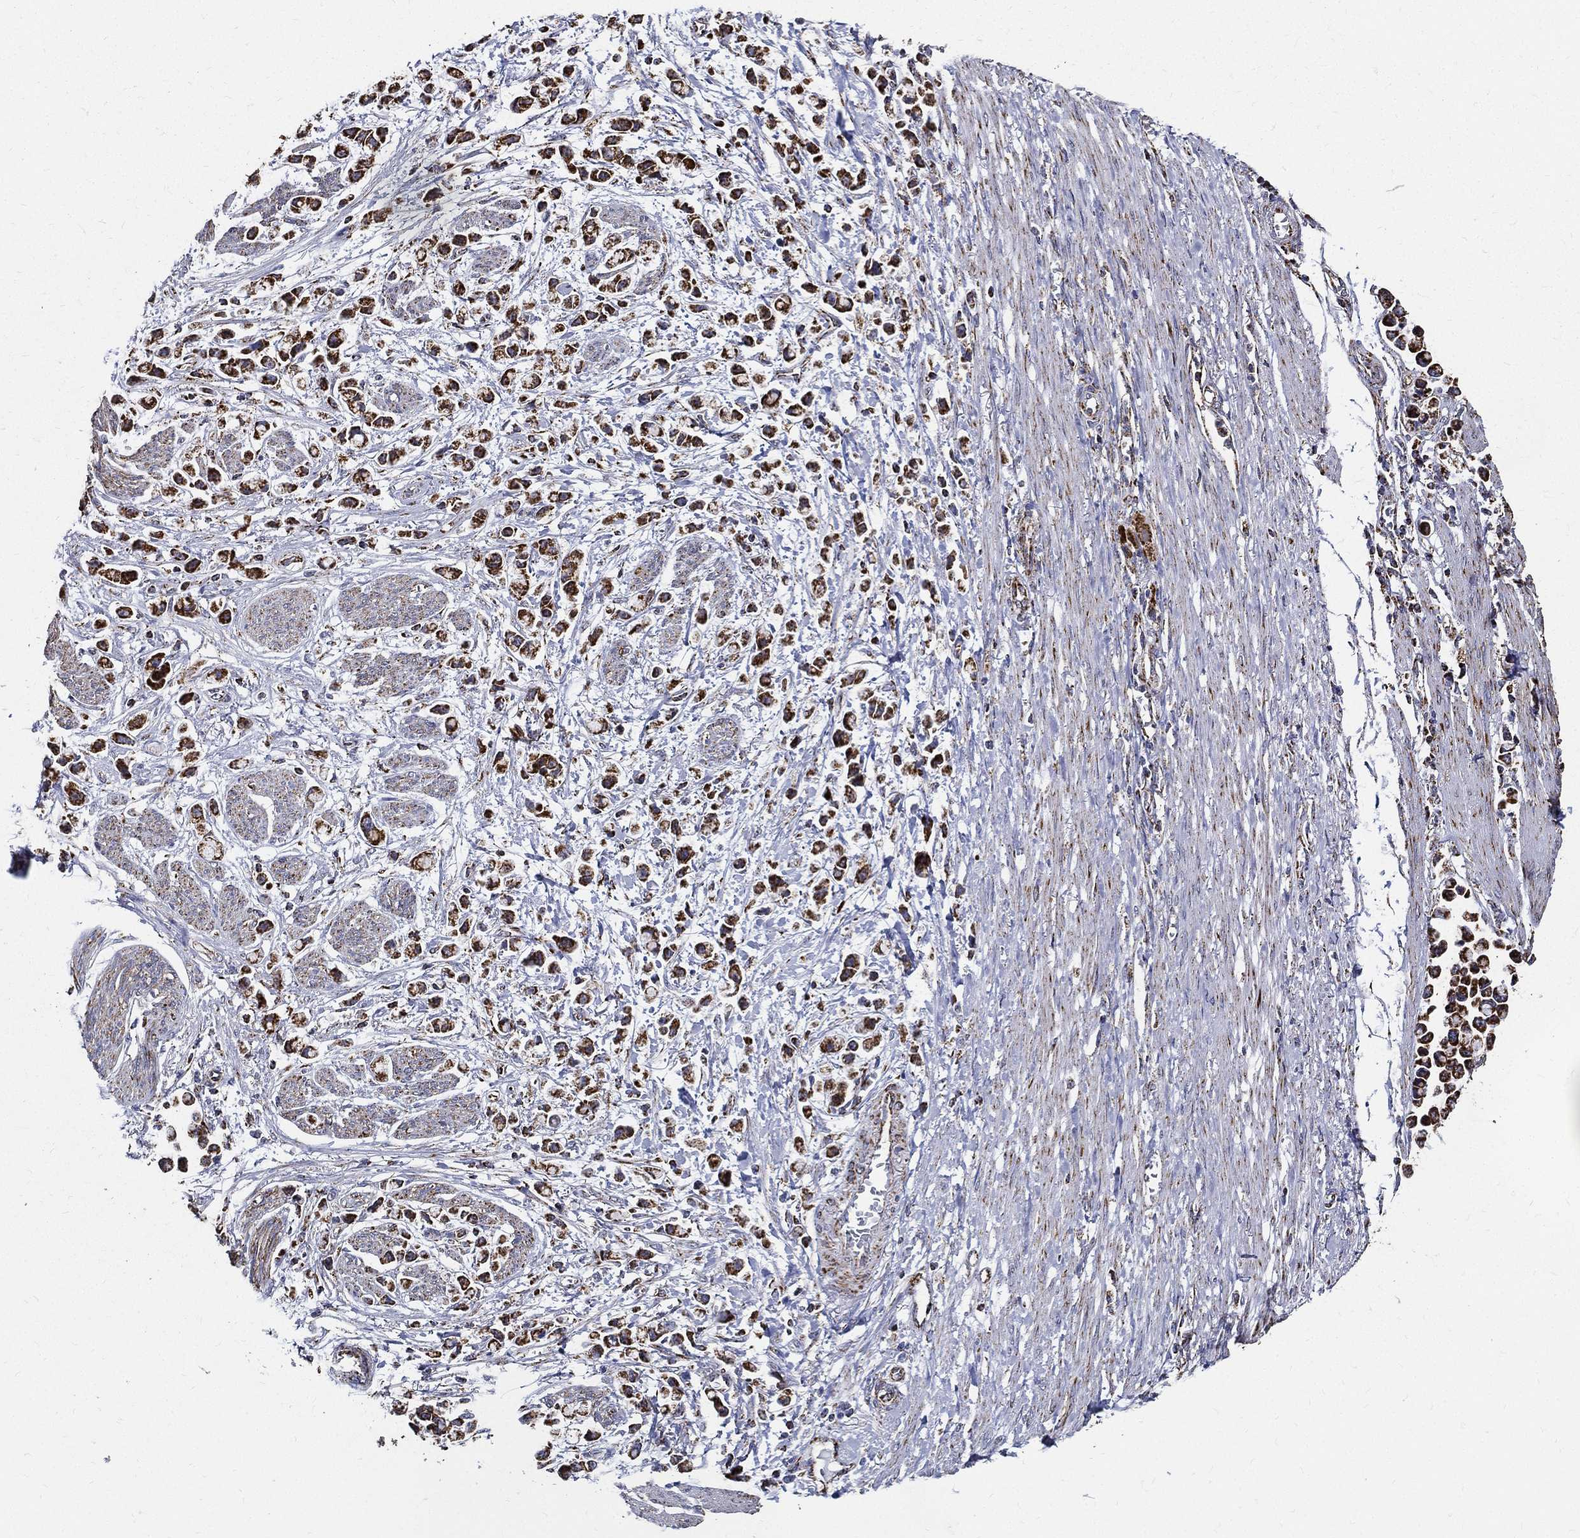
{"staining": {"intensity": "strong", "quantity": ">75%", "location": "cytoplasmic/membranous"}, "tissue": "stomach cancer", "cell_type": "Tumor cells", "image_type": "cancer", "snomed": [{"axis": "morphology", "description": "Adenocarcinoma, NOS"}, {"axis": "topography", "description": "Stomach"}], "caption": "Immunohistochemistry (IHC) image of neoplastic tissue: stomach cancer (adenocarcinoma) stained using IHC reveals high levels of strong protein expression localized specifically in the cytoplasmic/membranous of tumor cells, appearing as a cytoplasmic/membranous brown color.", "gene": "NDUFAB1", "patient": {"sex": "female", "age": 81}}